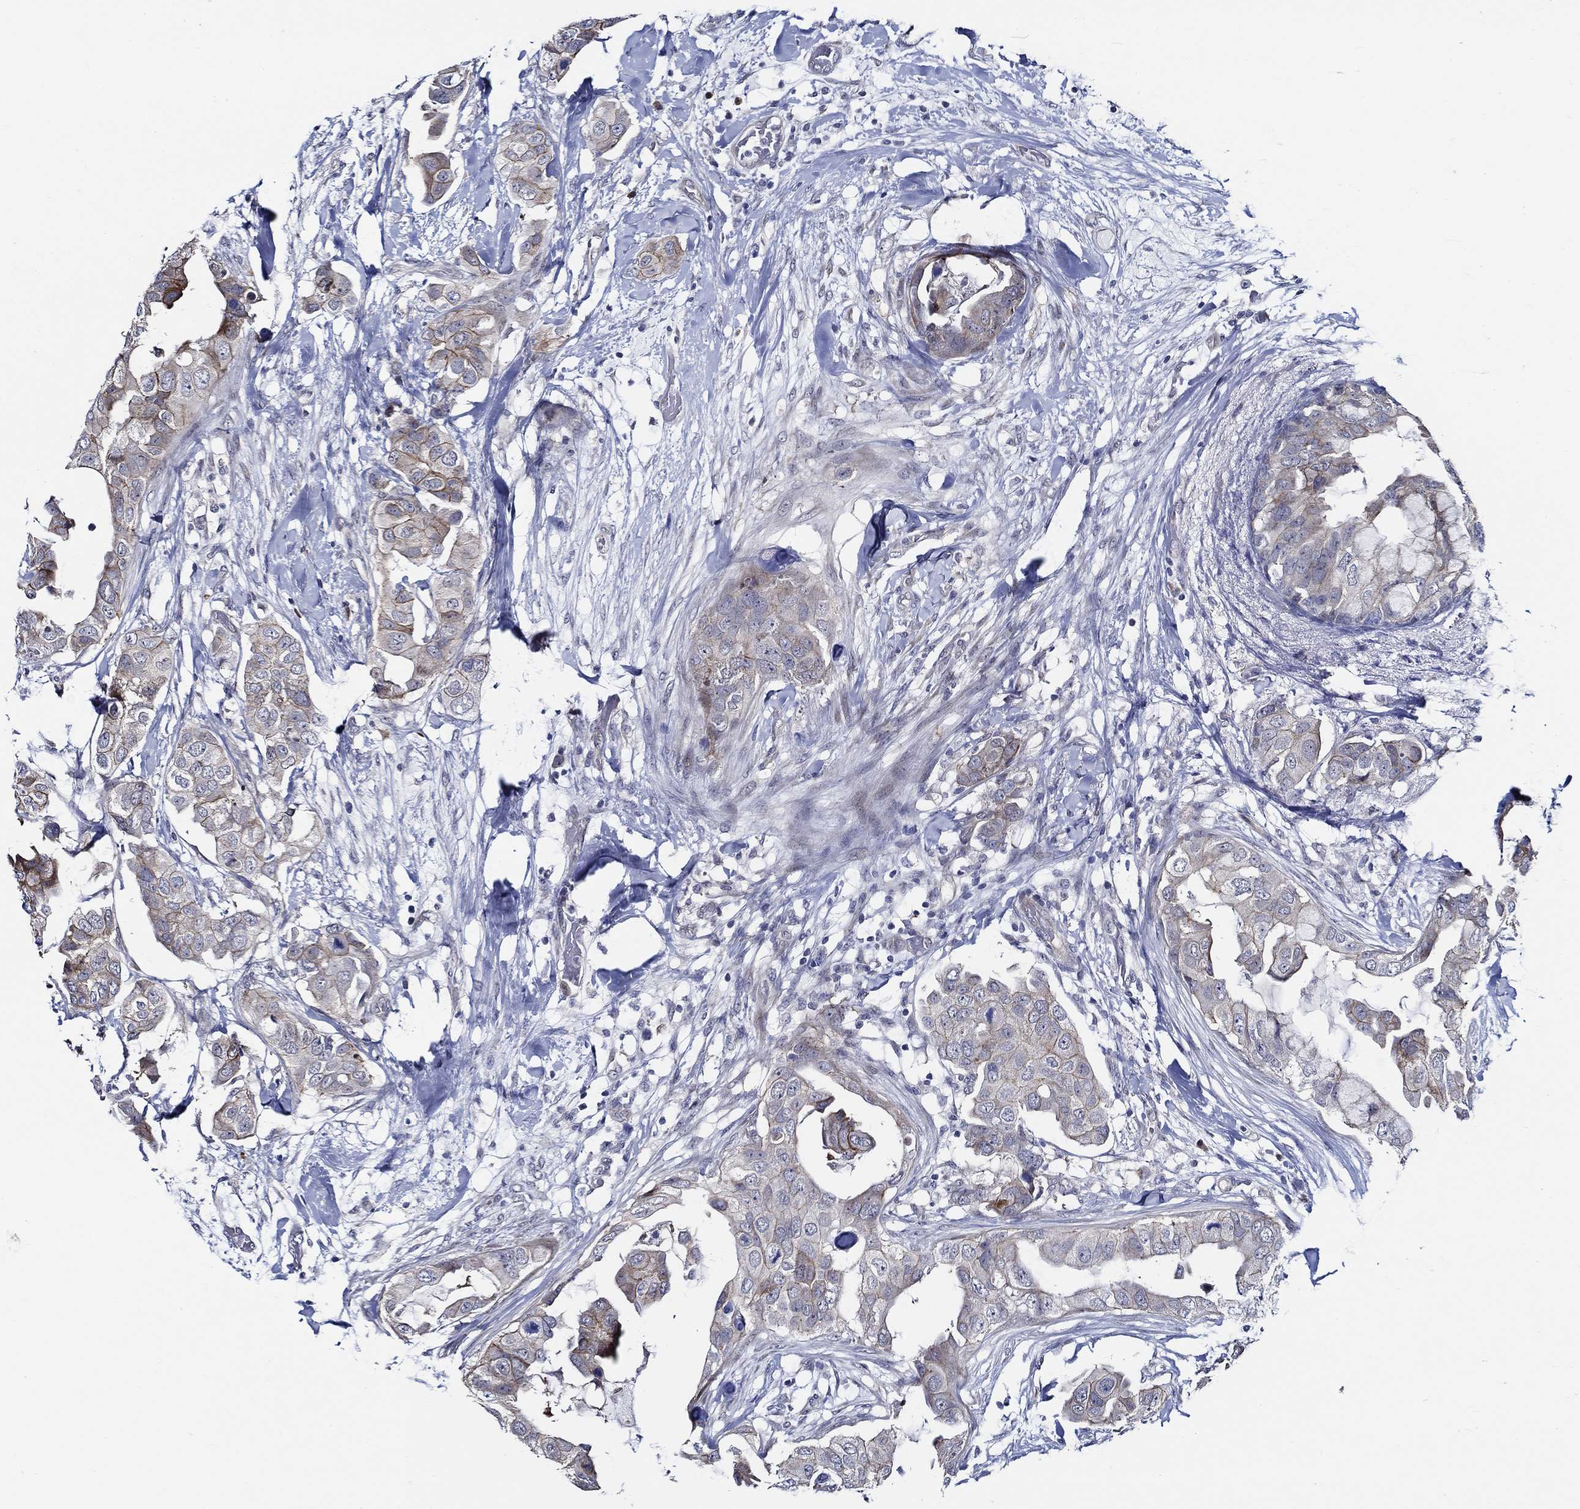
{"staining": {"intensity": "moderate", "quantity": "<25%", "location": "cytoplasmic/membranous"}, "tissue": "breast cancer", "cell_type": "Tumor cells", "image_type": "cancer", "snomed": [{"axis": "morphology", "description": "Normal tissue, NOS"}, {"axis": "morphology", "description": "Duct carcinoma"}, {"axis": "topography", "description": "Breast"}], "caption": "Breast cancer (invasive ductal carcinoma) was stained to show a protein in brown. There is low levels of moderate cytoplasmic/membranous expression in approximately <25% of tumor cells. (IHC, brightfield microscopy, high magnification).", "gene": "C8orf48", "patient": {"sex": "female", "age": 40}}